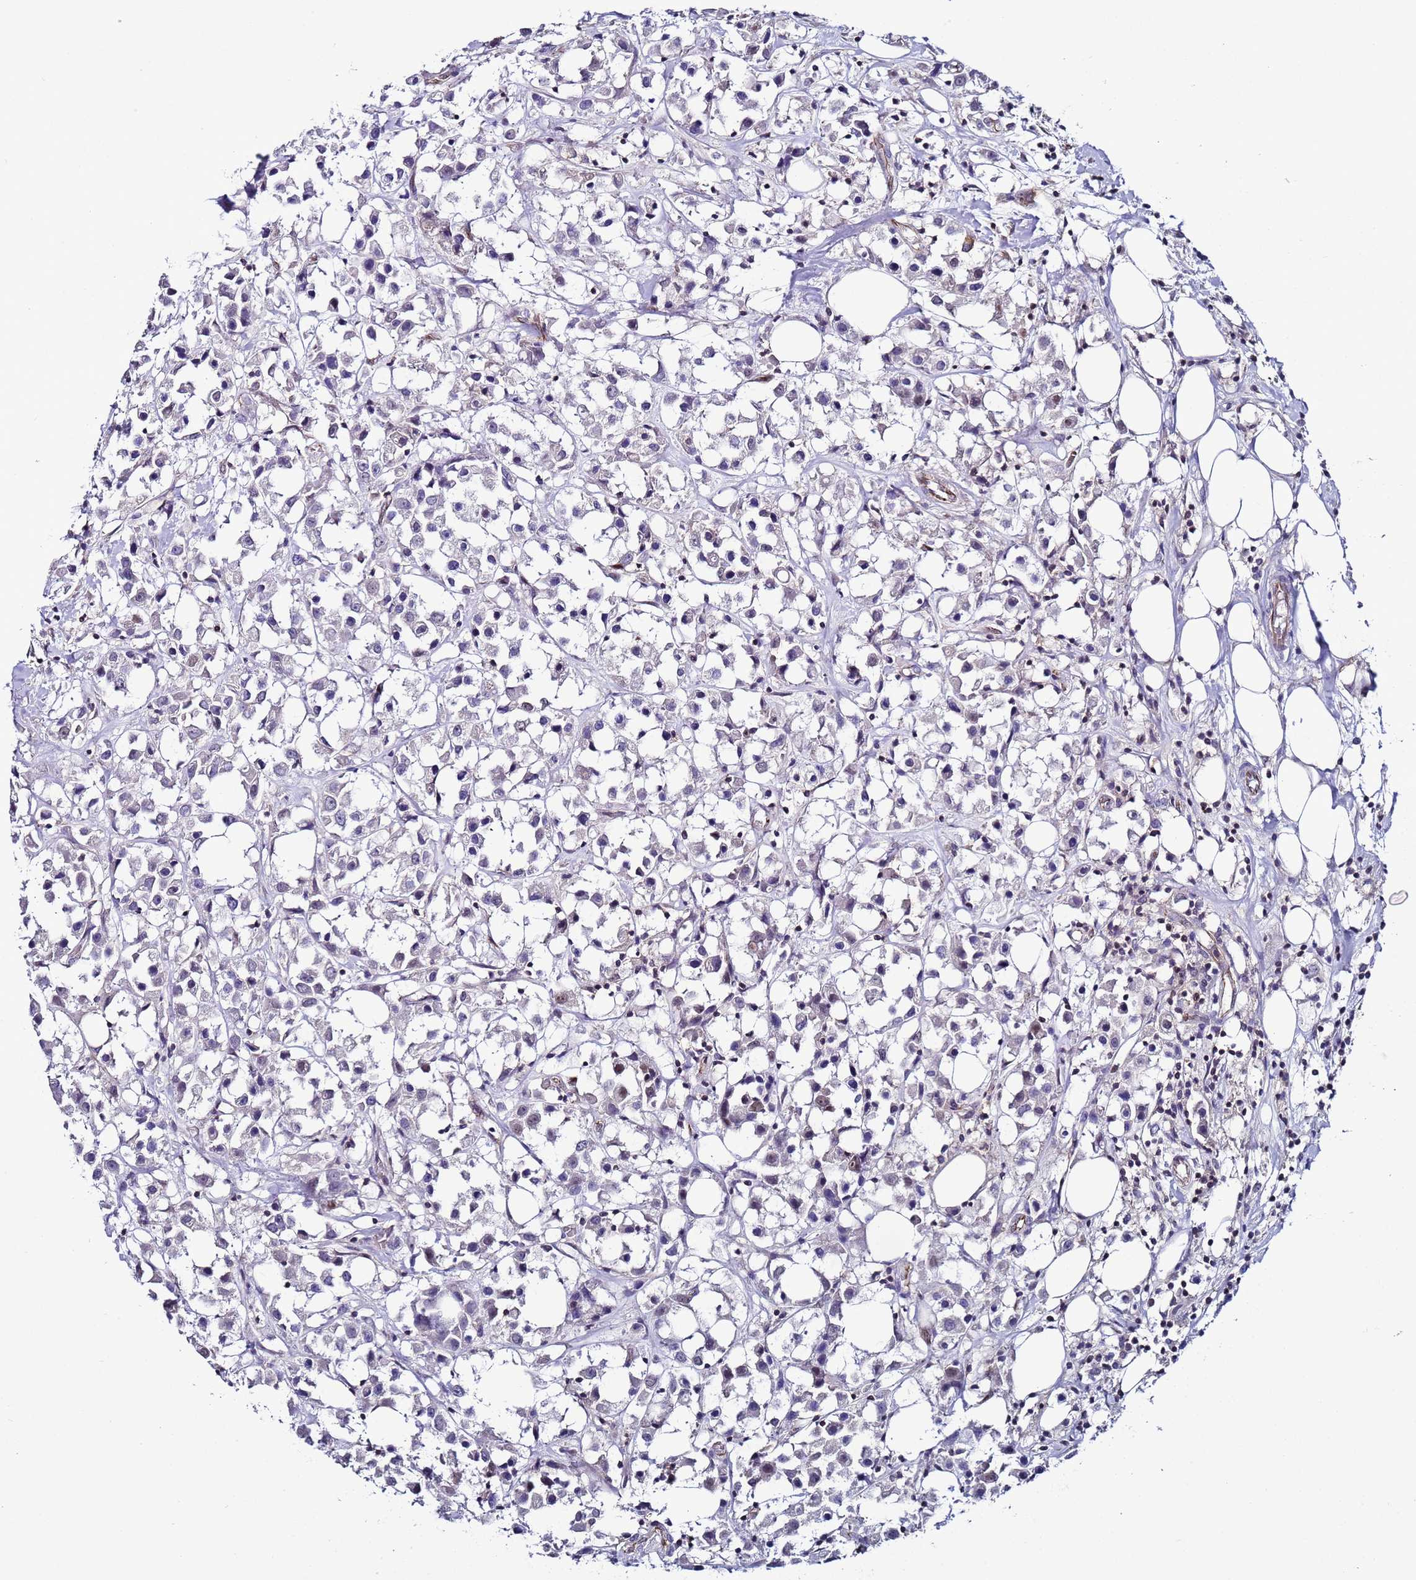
{"staining": {"intensity": "weak", "quantity": "<25%", "location": "nuclear"}, "tissue": "breast cancer", "cell_type": "Tumor cells", "image_type": "cancer", "snomed": [{"axis": "morphology", "description": "Duct carcinoma"}, {"axis": "topography", "description": "Breast"}], "caption": "Breast cancer (invasive ductal carcinoma) was stained to show a protein in brown. There is no significant positivity in tumor cells. (Stains: DAB IHC with hematoxylin counter stain, Microscopy: brightfield microscopy at high magnification).", "gene": "TENM3", "patient": {"sex": "female", "age": 61}}